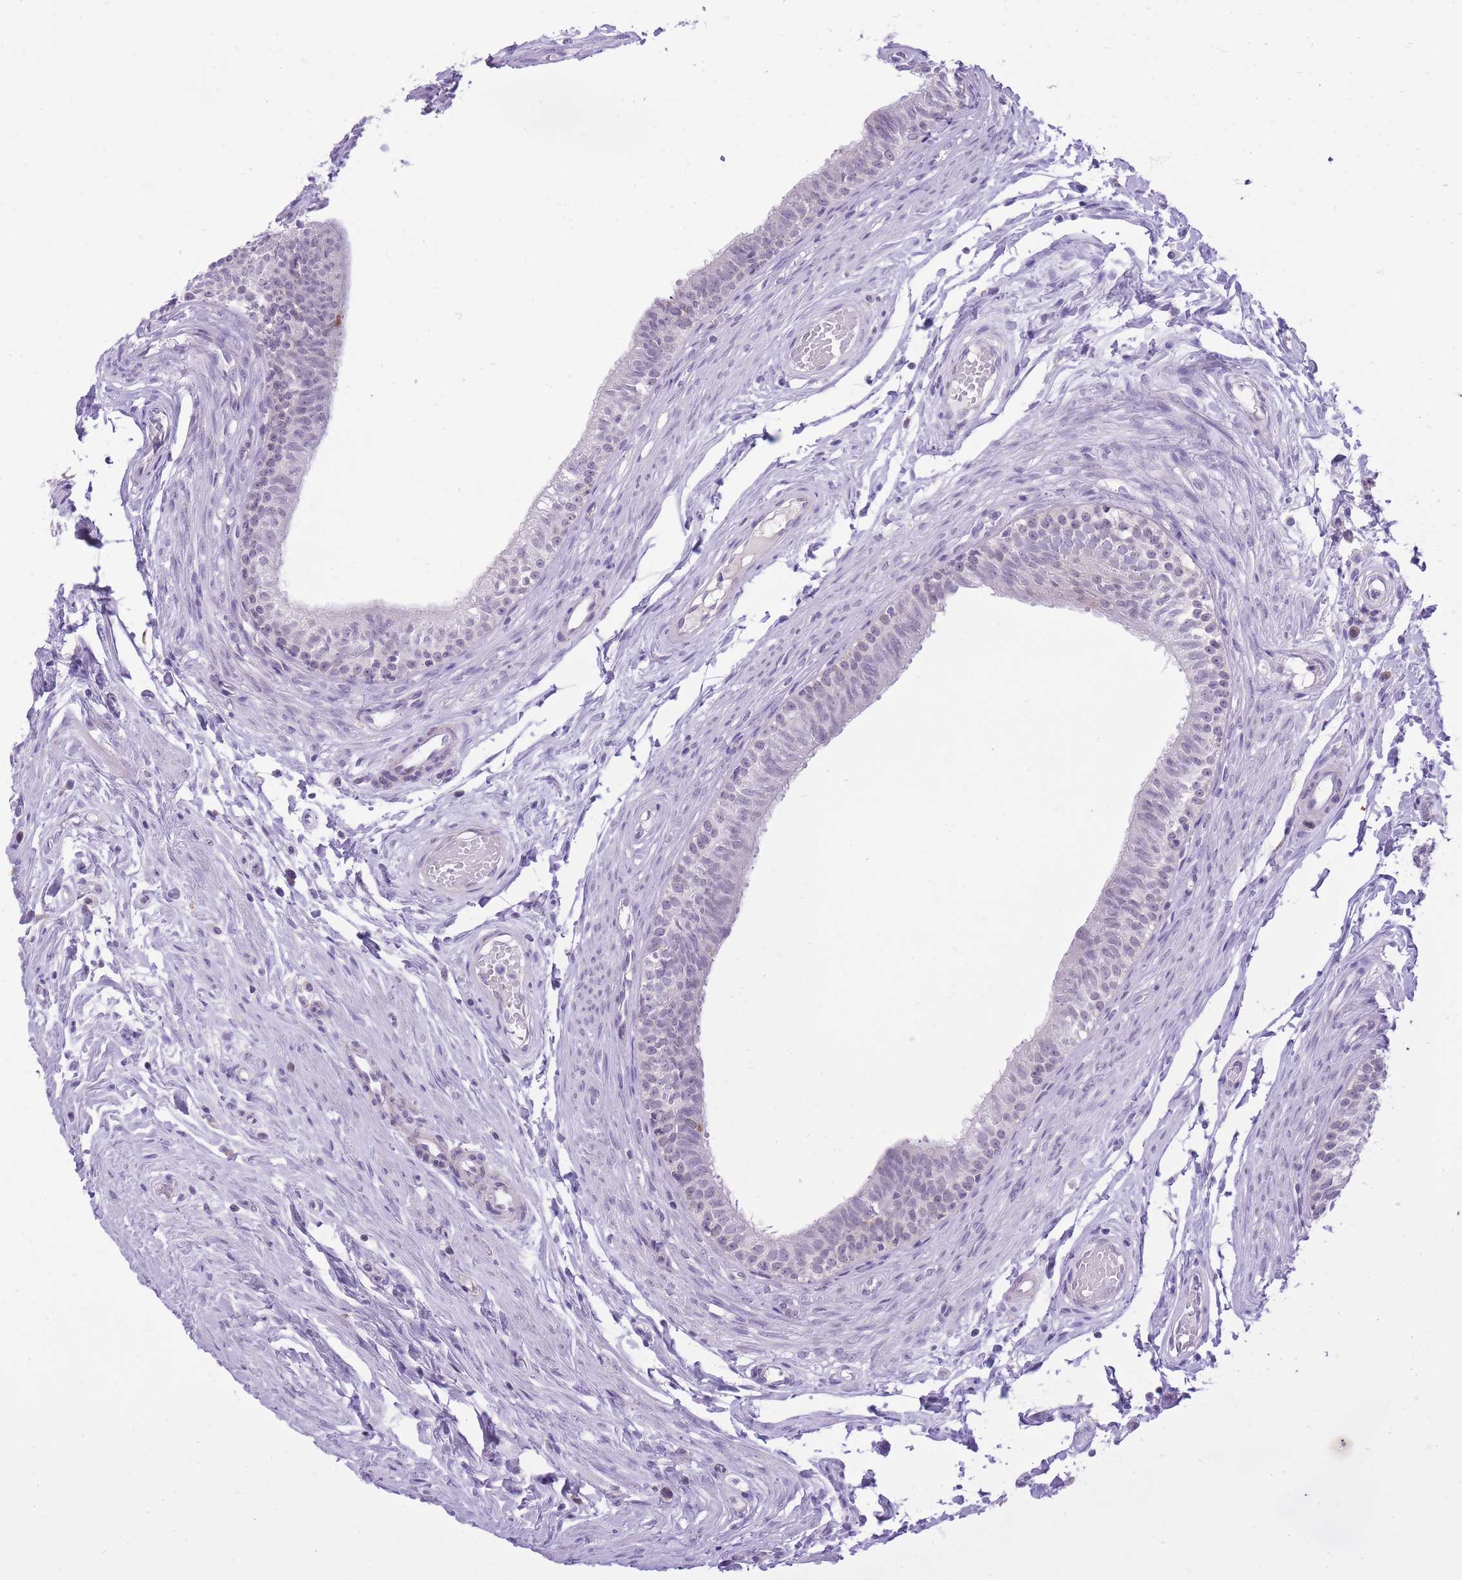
{"staining": {"intensity": "moderate", "quantity": "<25%", "location": "cytoplasmic/membranous"}, "tissue": "epididymis", "cell_type": "Glandular cells", "image_type": "normal", "snomed": [{"axis": "morphology", "description": "Normal tissue, NOS"}, {"axis": "topography", "description": "Epididymis, spermatic cord, NOS"}], "caption": "Protein expression analysis of benign epididymis exhibits moderate cytoplasmic/membranous staining in about <25% of glandular cells.", "gene": "DENND2D", "patient": {"sex": "male", "age": 22}}